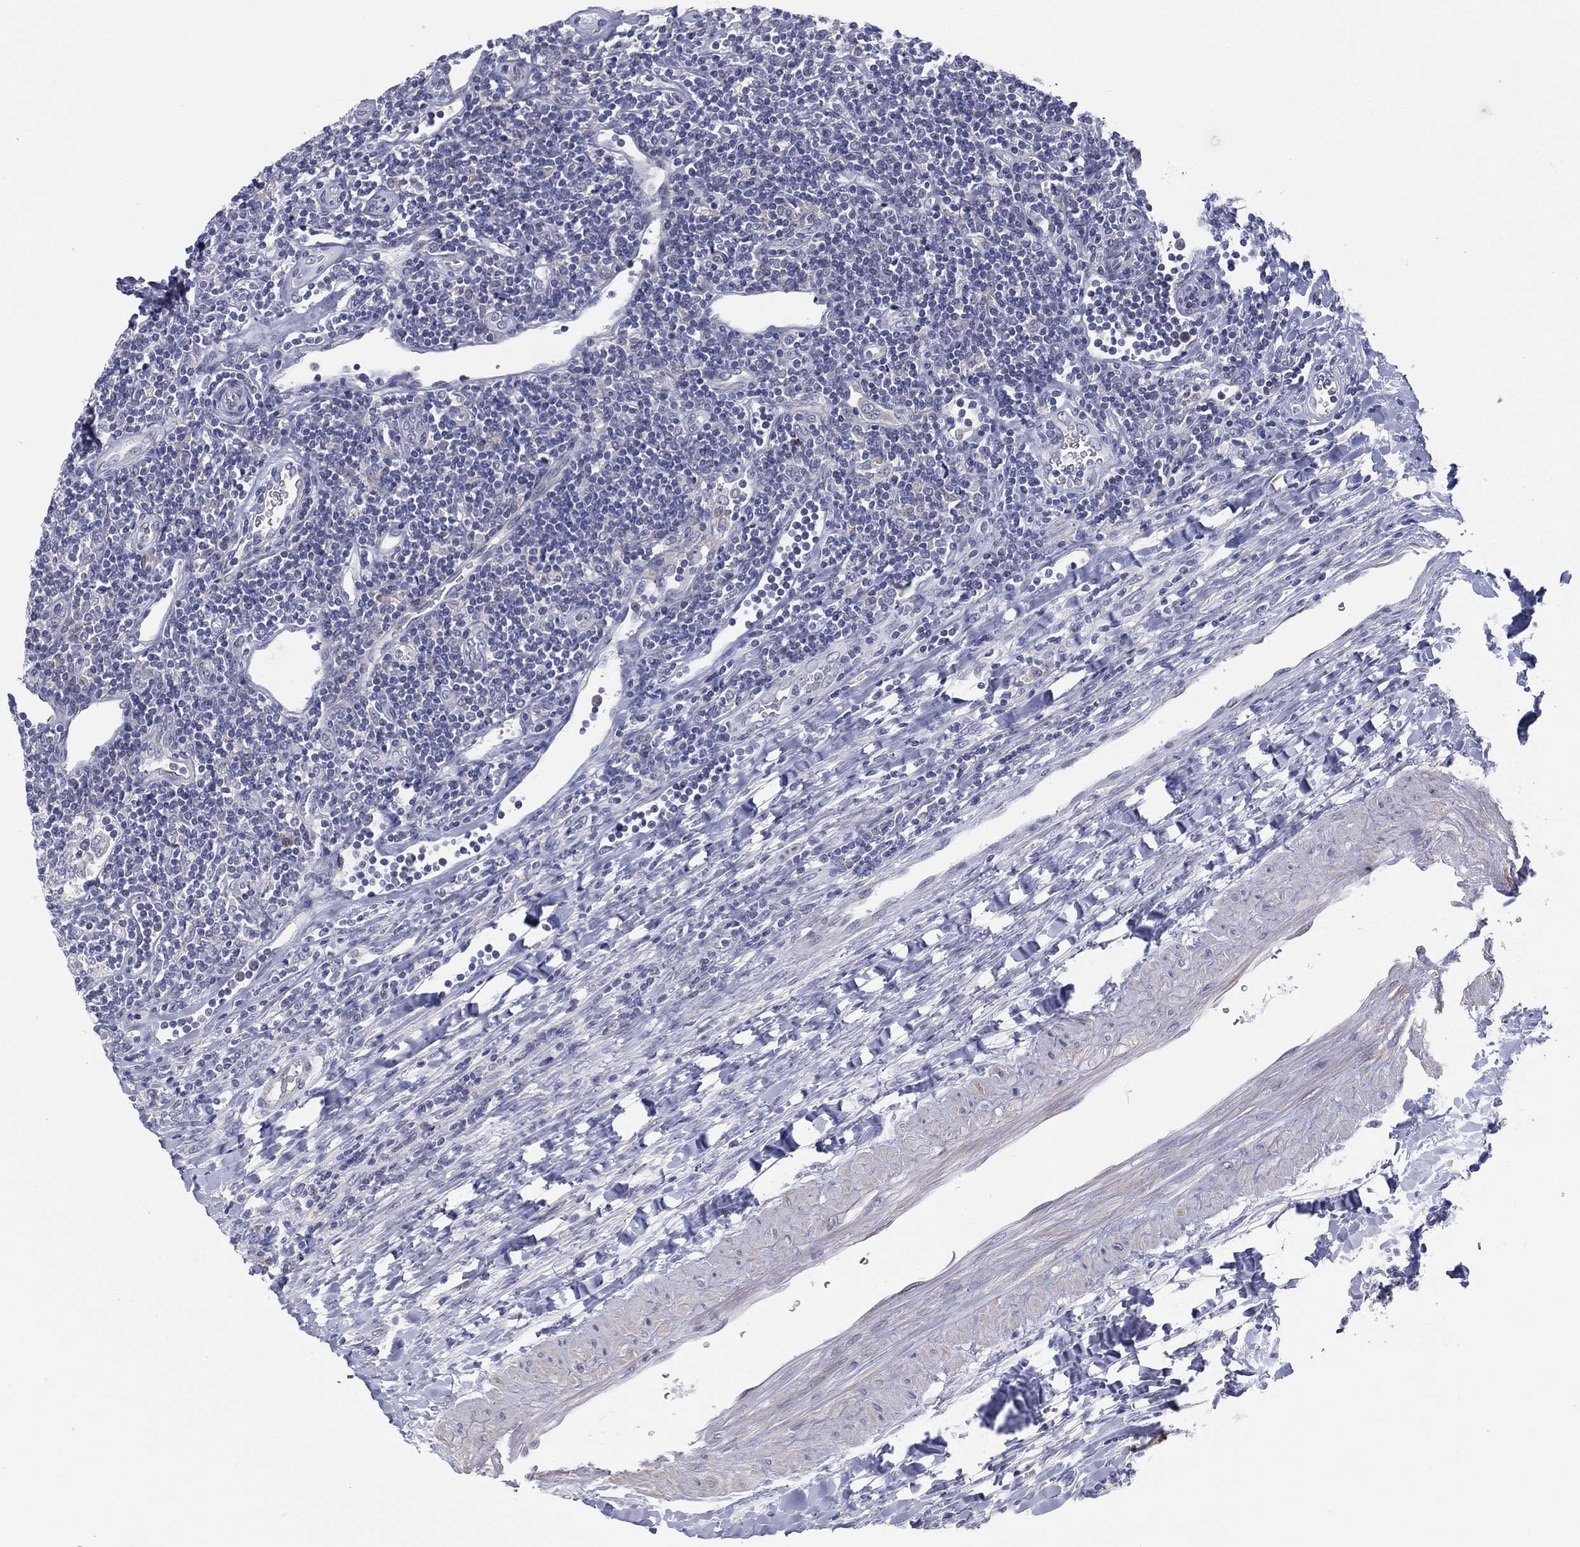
{"staining": {"intensity": "negative", "quantity": "none", "location": "none"}, "tissue": "lymphoma", "cell_type": "Tumor cells", "image_type": "cancer", "snomed": [{"axis": "morphology", "description": "Hodgkin's disease, NOS"}, {"axis": "topography", "description": "Lymph node"}], "caption": "Immunohistochemistry (IHC) of human Hodgkin's disease demonstrates no staining in tumor cells.", "gene": "HEATR4", "patient": {"sex": "male", "age": 40}}